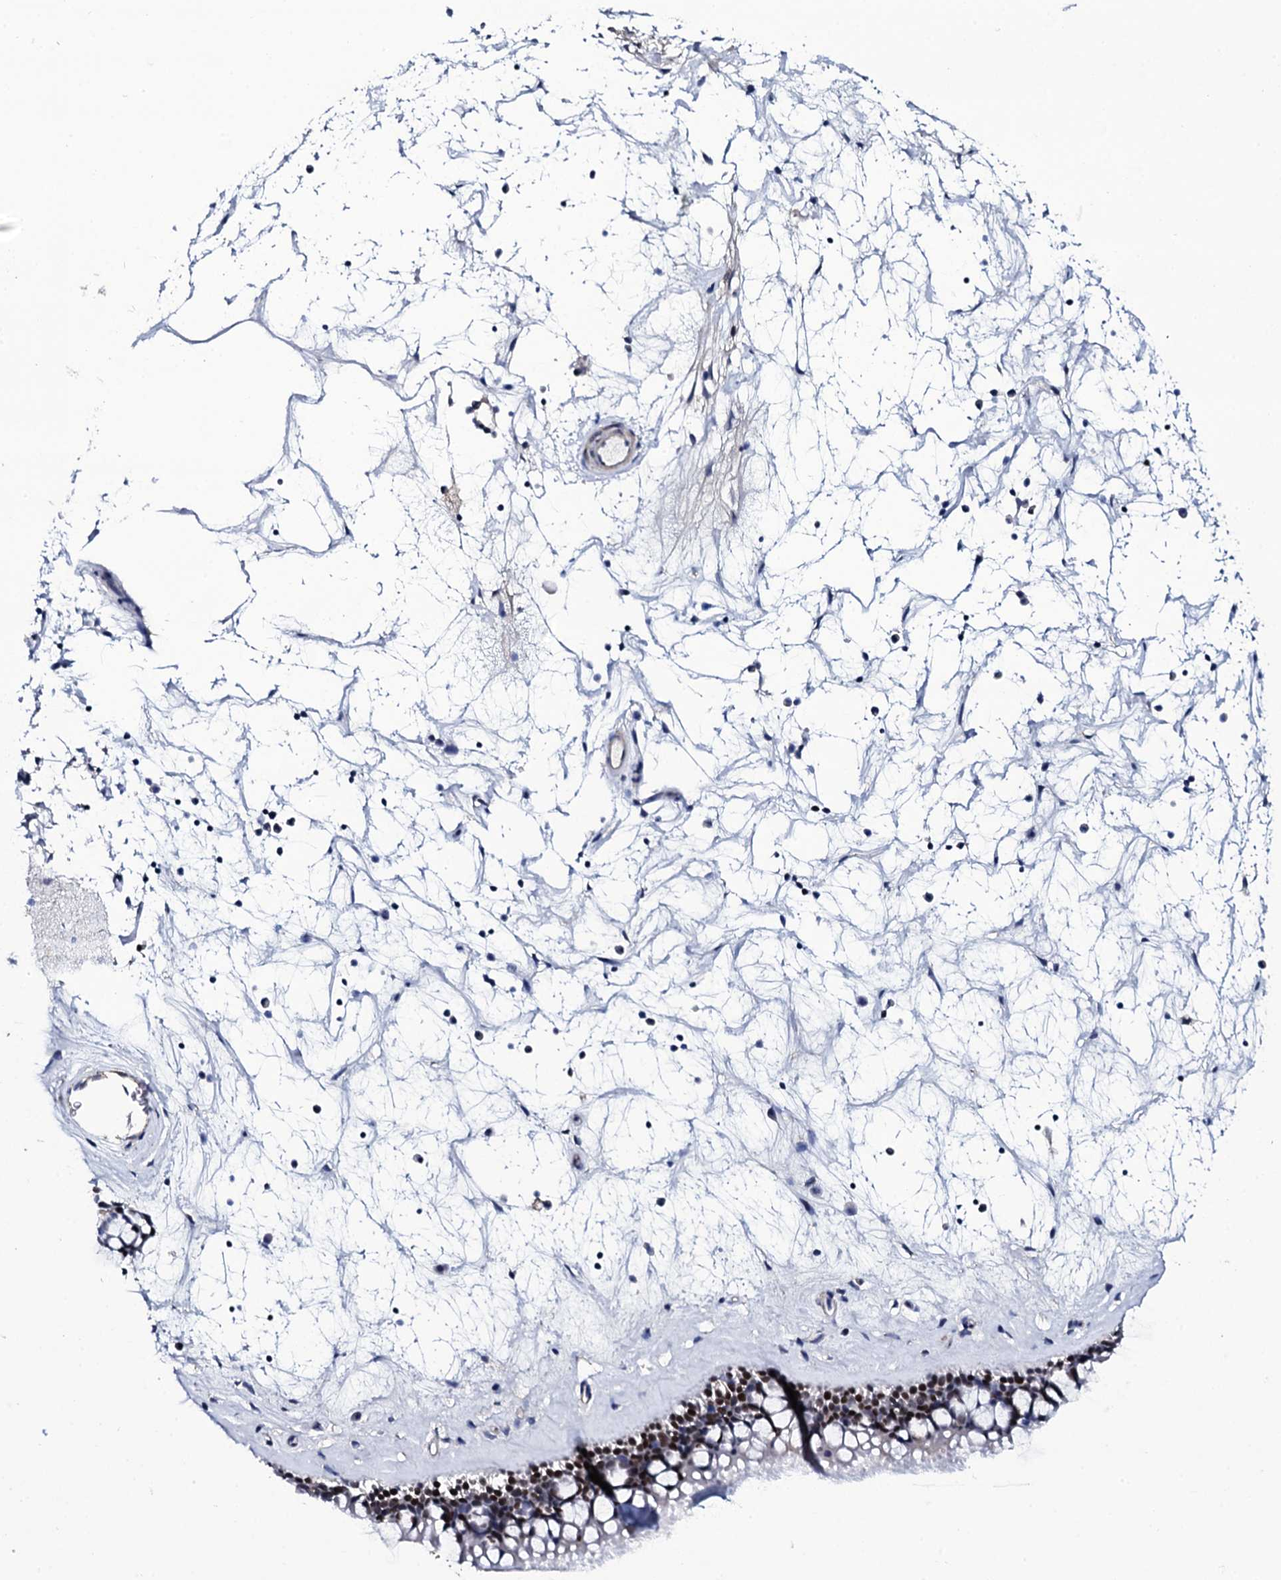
{"staining": {"intensity": "strong", "quantity": "25%-75%", "location": "nuclear"}, "tissue": "nasopharynx", "cell_type": "Respiratory epithelial cells", "image_type": "normal", "snomed": [{"axis": "morphology", "description": "Normal tissue, NOS"}, {"axis": "topography", "description": "Nasopharynx"}], "caption": "DAB immunohistochemical staining of benign nasopharynx shows strong nuclear protein staining in approximately 25%-75% of respiratory epithelial cells. (brown staining indicates protein expression, while blue staining denotes nuclei).", "gene": "NPM2", "patient": {"sex": "male", "age": 64}}